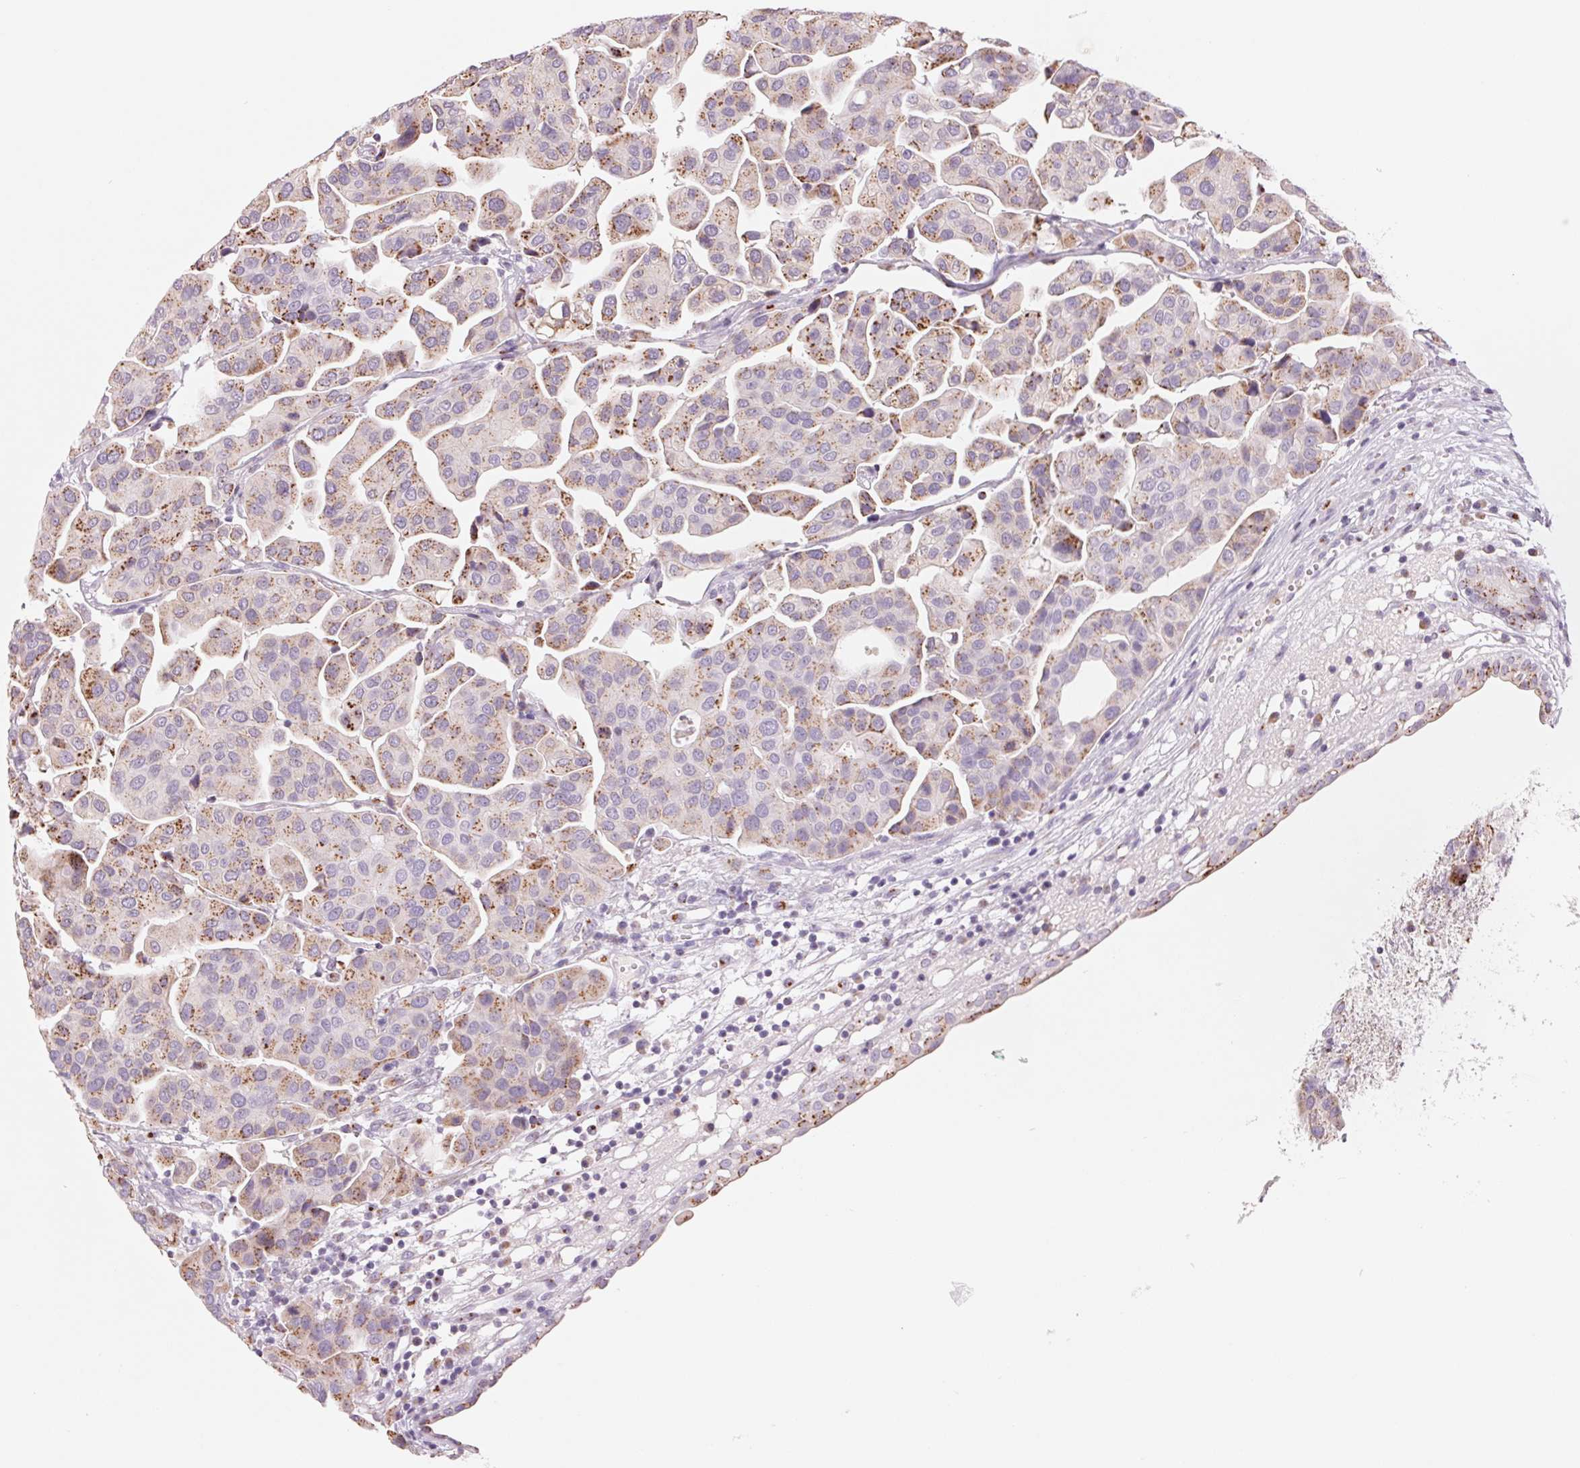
{"staining": {"intensity": "moderate", "quantity": "25%-75%", "location": "cytoplasmic/membranous"}, "tissue": "renal cancer", "cell_type": "Tumor cells", "image_type": "cancer", "snomed": [{"axis": "morphology", "description": "Adenocarcinoma, NOS"}, {"axis": "topography", "description": "Urinary bladder"}], "caption": "Tumor cells show medium levels of moderate cytoplasmic/membranous staining in approximately 25%-75% of cells in human renal cancer (adenocarcinoma). (IHC, brightfield microscopy, high magnification).", "gene": "GALNT7", "patient": {"sex": "male", "age": 61}}